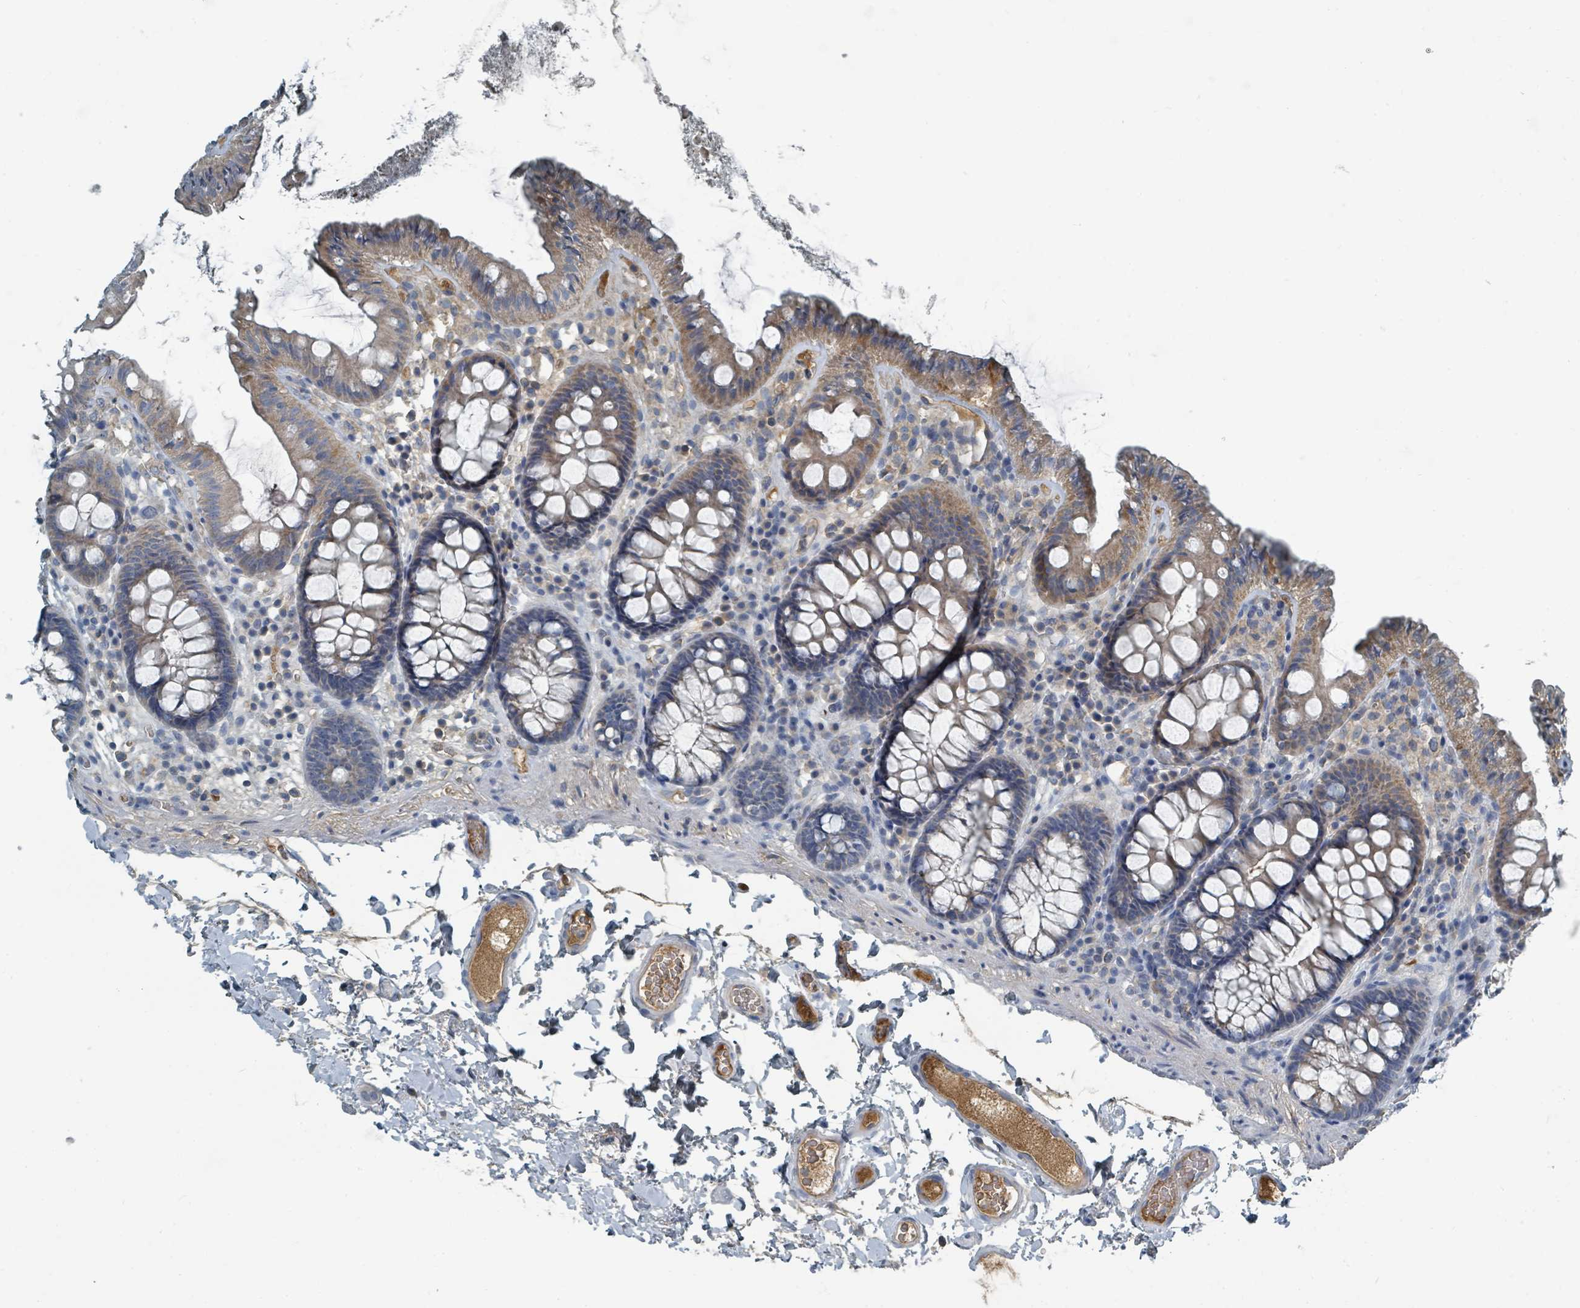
{"staining": {"intensity": "negative", "quantity": "none", "location": "none"}, "tissue": "colon", "cell_type": "Endothelial cells", "image_type": "normal", "snomed": [{"axis": "morphology", "description": "Normal tissue, NOS"}, {"axis": "topography", "description": "Colon"}], "caption": "This is an IHC histopathology image of normal human colon. There is no expression in endothelial cells.", "gene": "SLC25A23", "patient": {"sex": "male", "age": 84}}